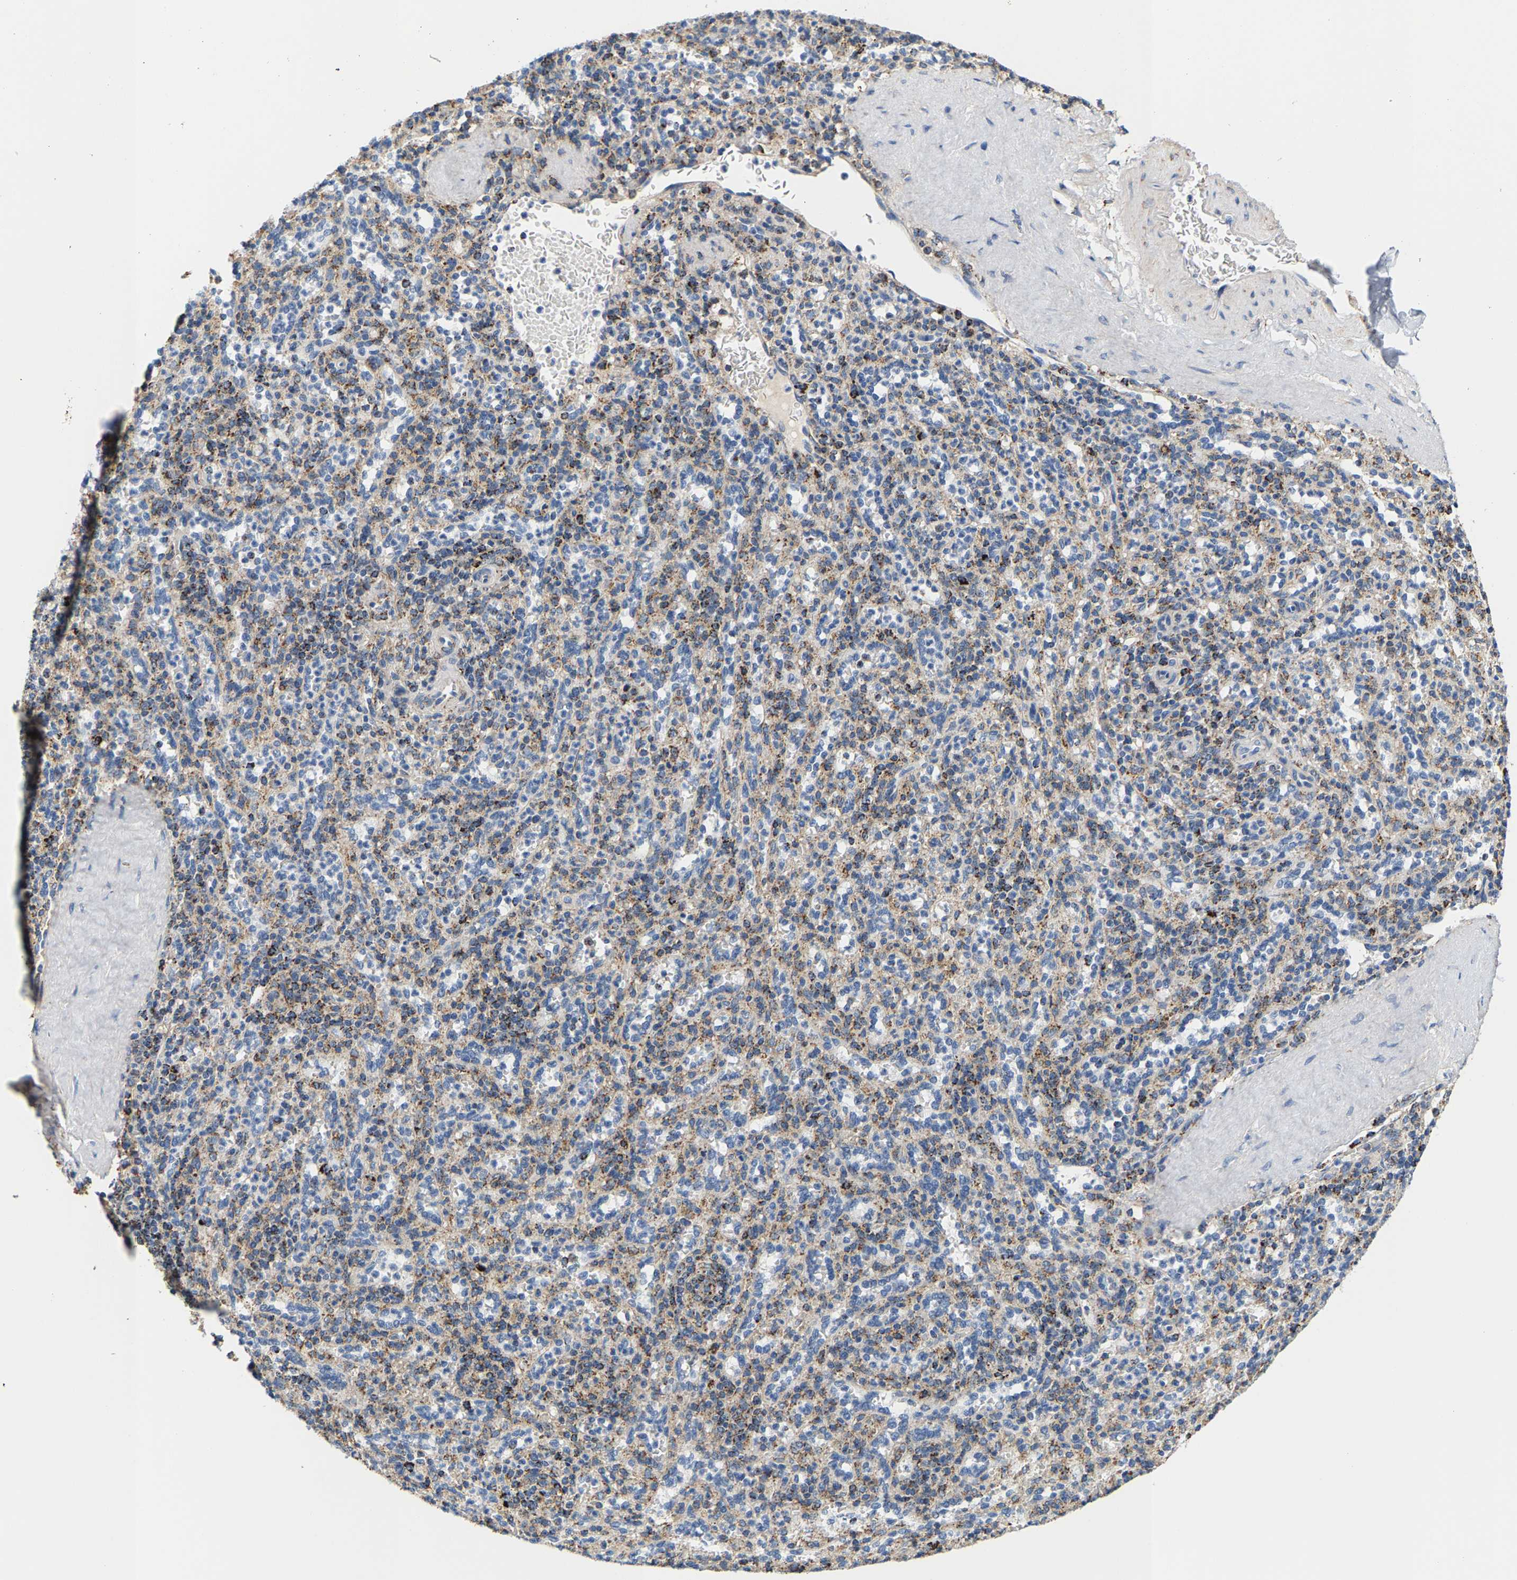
{"staining": {"intensity": "strong", "quantity": "25%-75%", "location": "cytoplasmic/membranous"}, "tissue": "spleen", "cell_type": "Cells in red pulp", "image_type": "normal", "snomed": [{"axis": "morphology", "description": "Normal tissue, NOS"}, {"axis": "topography", "description": "Spleen"}], "caption": "Spleen stained with DAB immunohistochemistry demonstrates high levels of strong cytoplasmic/membranous expression in approximately 25%-75% of cells in red pulp. Ihc stains the protein in brown and the nuclei are stained blue.", "gene": "SHMT2", "patient": {"sex": "male", "age": 36}}